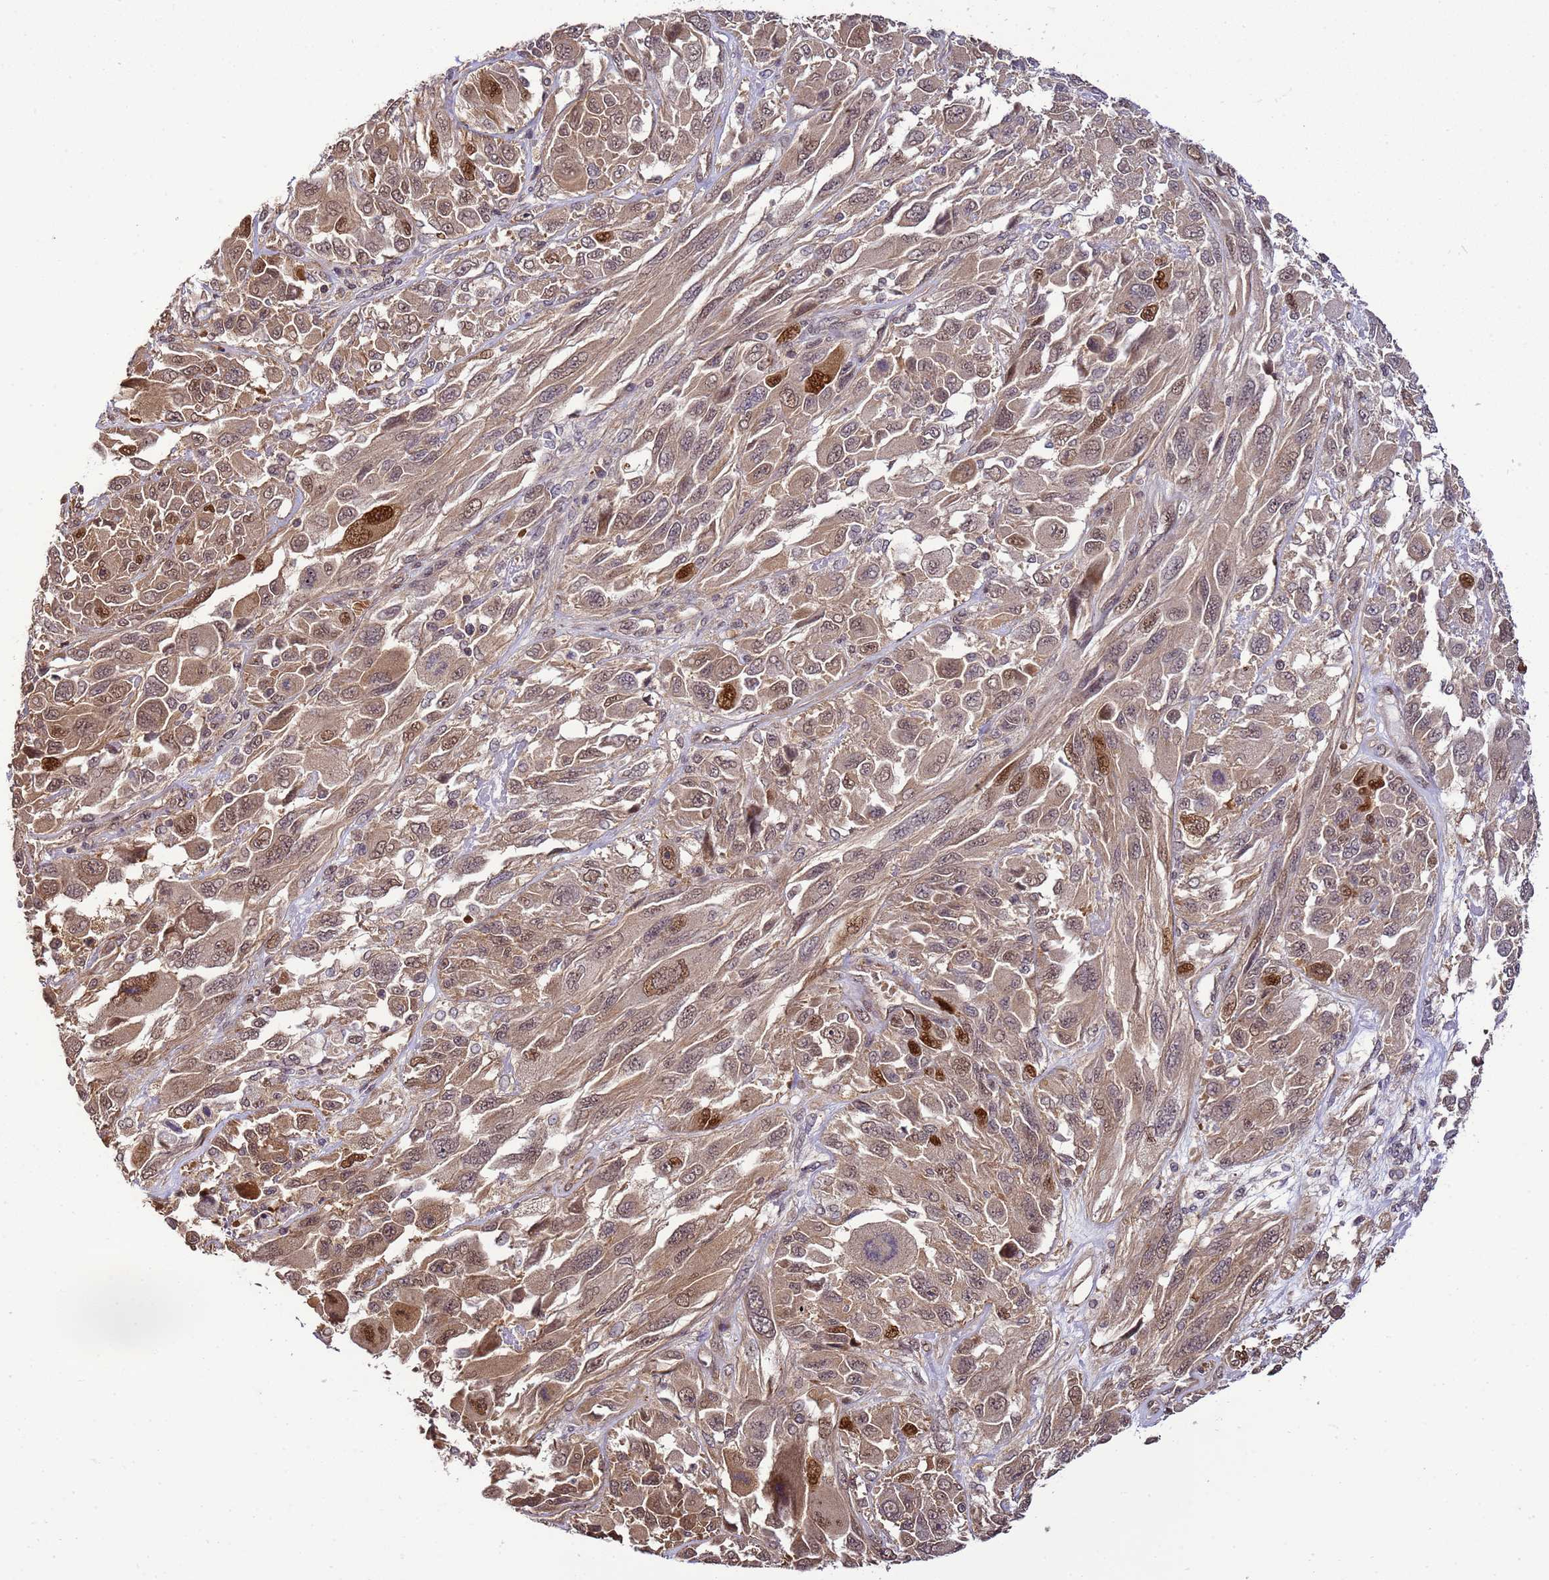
{"staining": {"intensity": "moderate", "quantity": ">75%", "location": "cytoplasmic/membranous,nuclear"}, "tissue": "melanoma", "cell_type": "Tumor cells", "image_type": "cancer", "snomed": [{"axis": "morphology", "description": "Malignant melanoma, NOS"}, {"axis": "topography", "description": "Skin"}], "caption": "Immunohistochemistry photomicrograph of neoplastic tissue: human malignant melanoma stained using immunohistochemistry (IHC) displays medium levels of moderate protein expression localized specifically in the cytoplasmic/membranous and nuclear of tumor cells, appearing as a cytoplasmic/membranous and nuclear brown color.", "gene": "GEN1", "patient": {"sex": "female", "age": 91}}